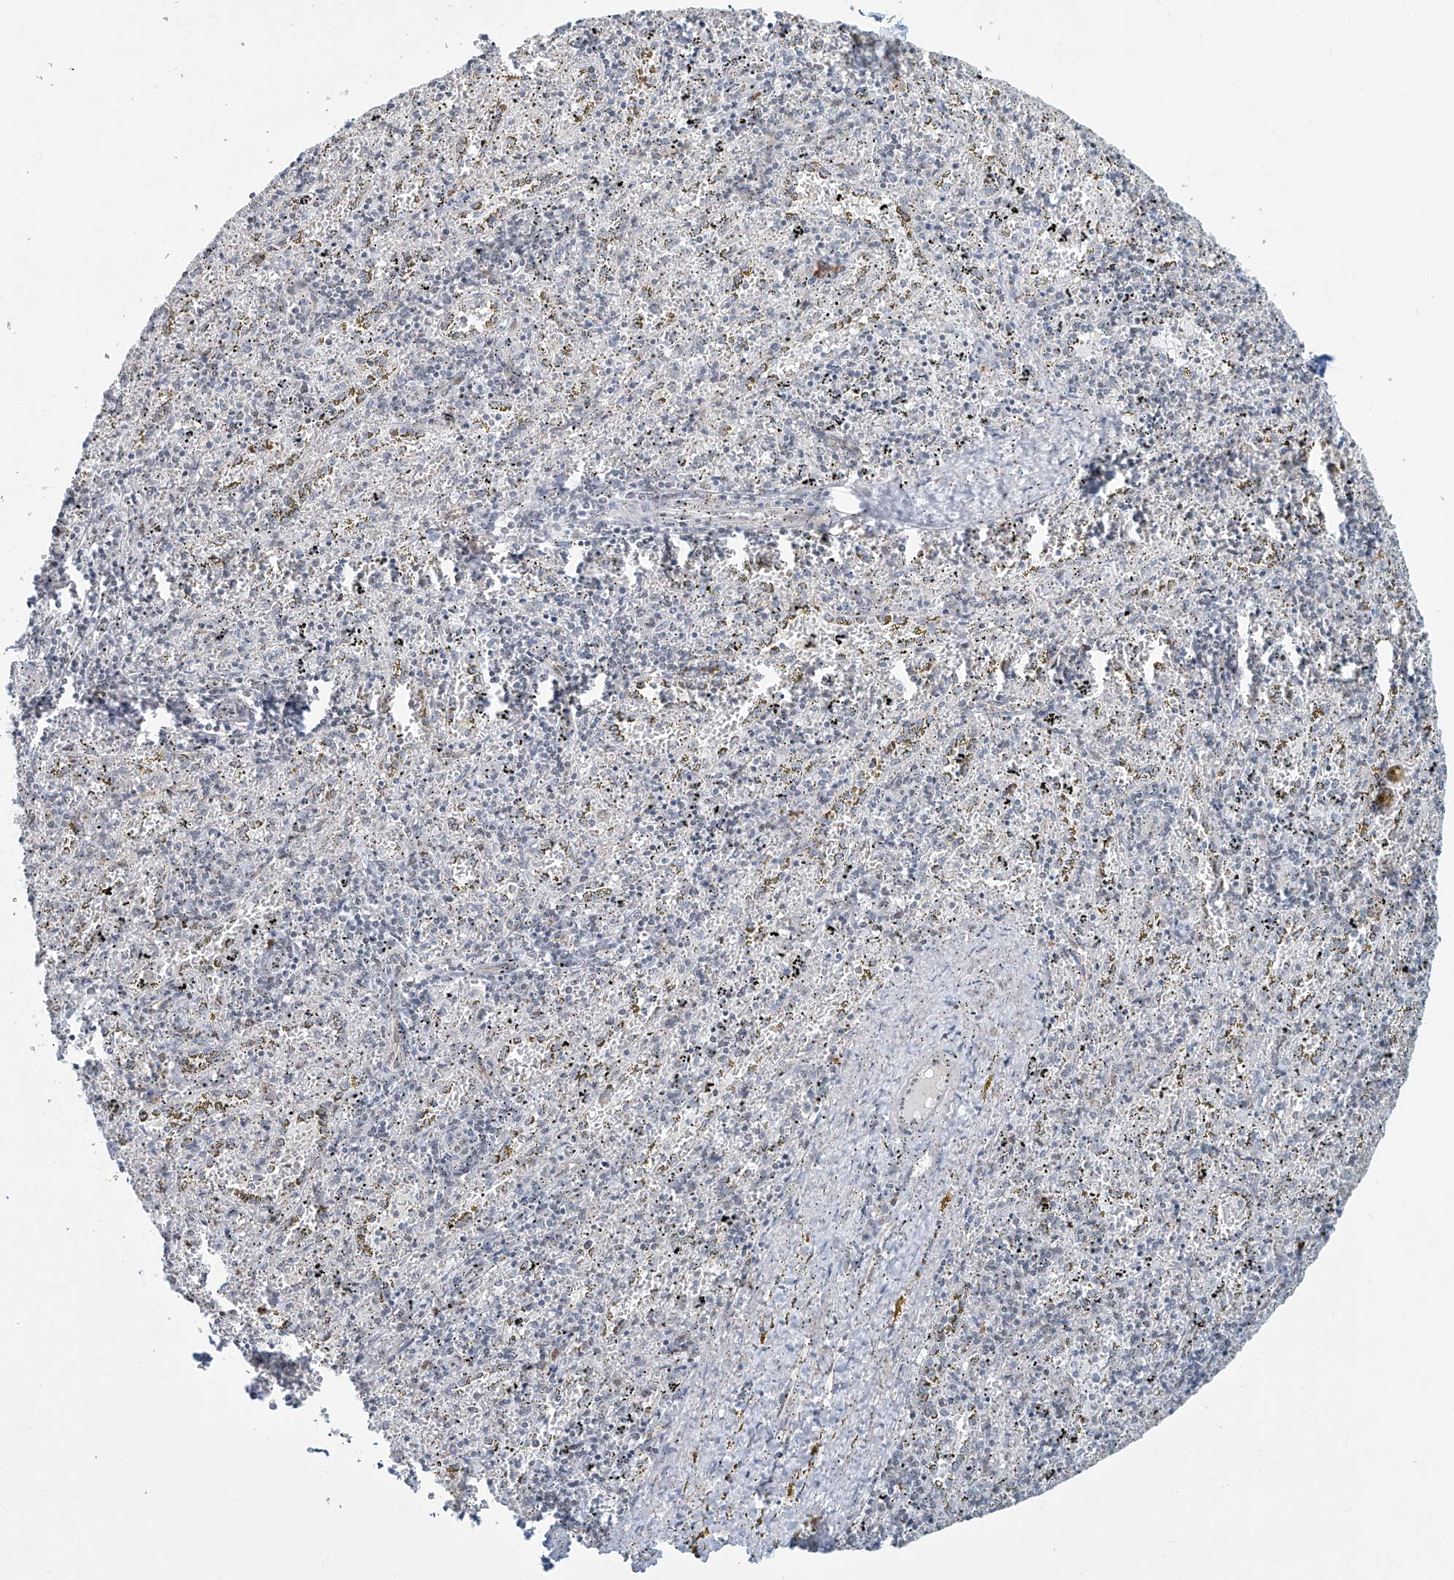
{"staining": {"intensity": "negative", "quantity": "none", "location": "none"}, "tissue": "spleen", "cell_type": "Cells in red pulp", "image_type": "normal", "snomed": [{"axis": "morphology", "description": "Normal tissue, NOS"}, {"axis": "topography", "description": "Spleen"}], "caption": "Immunohistochemistry of normal human spleen exhibits no staining in cells in red pulp. The staining was performed using DAB to visualize the protein expression in brown, while the nuclei were stained in blue with hematoxylin (Magnification: 20x).", "gene": "ENSG00000257390", "patient": {"sex": "male", "age": 11}}